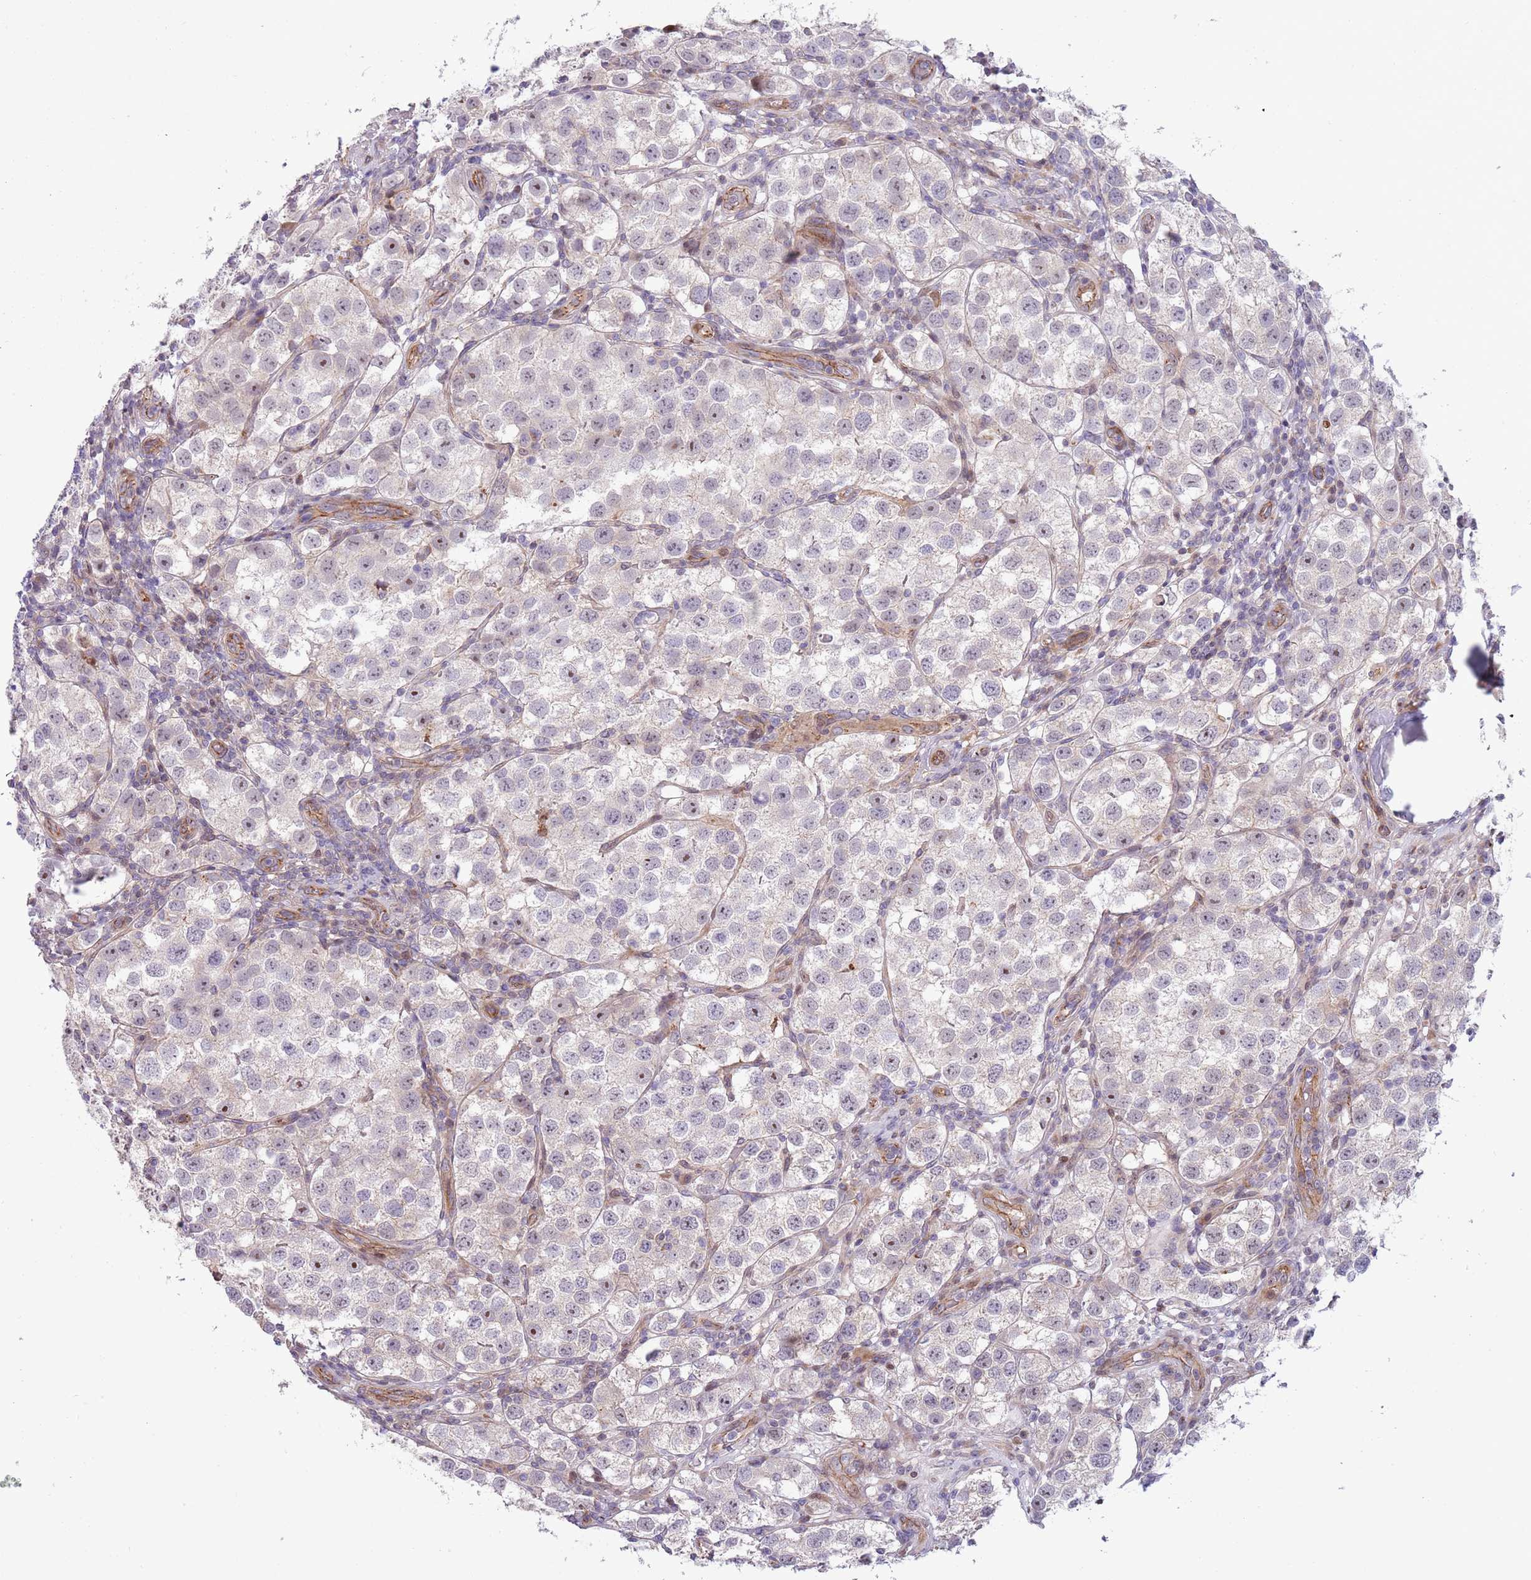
{"staining": {"intensity": "negative", "quantity": "none", "location": "none"}, "tissue": "testis cancer", "cell_type": "Tumor cells", "image_type": "cancer", "snomed": [{"axis": "morphology", "description": "Seminoma, NOS"}, {"axis": "topography", "description": "Testis"}], "caption": "Immunohistochemical staining of human testis cancer (seminoma) exhibits no significant staining in tumor cells. (Stains: DAB IHC with hematoxylin counter stain, Microscopy: brightfield microscopy at high magnification).", "gene": "ITGB6", "patient": {"sex": "male", "age": 37}}